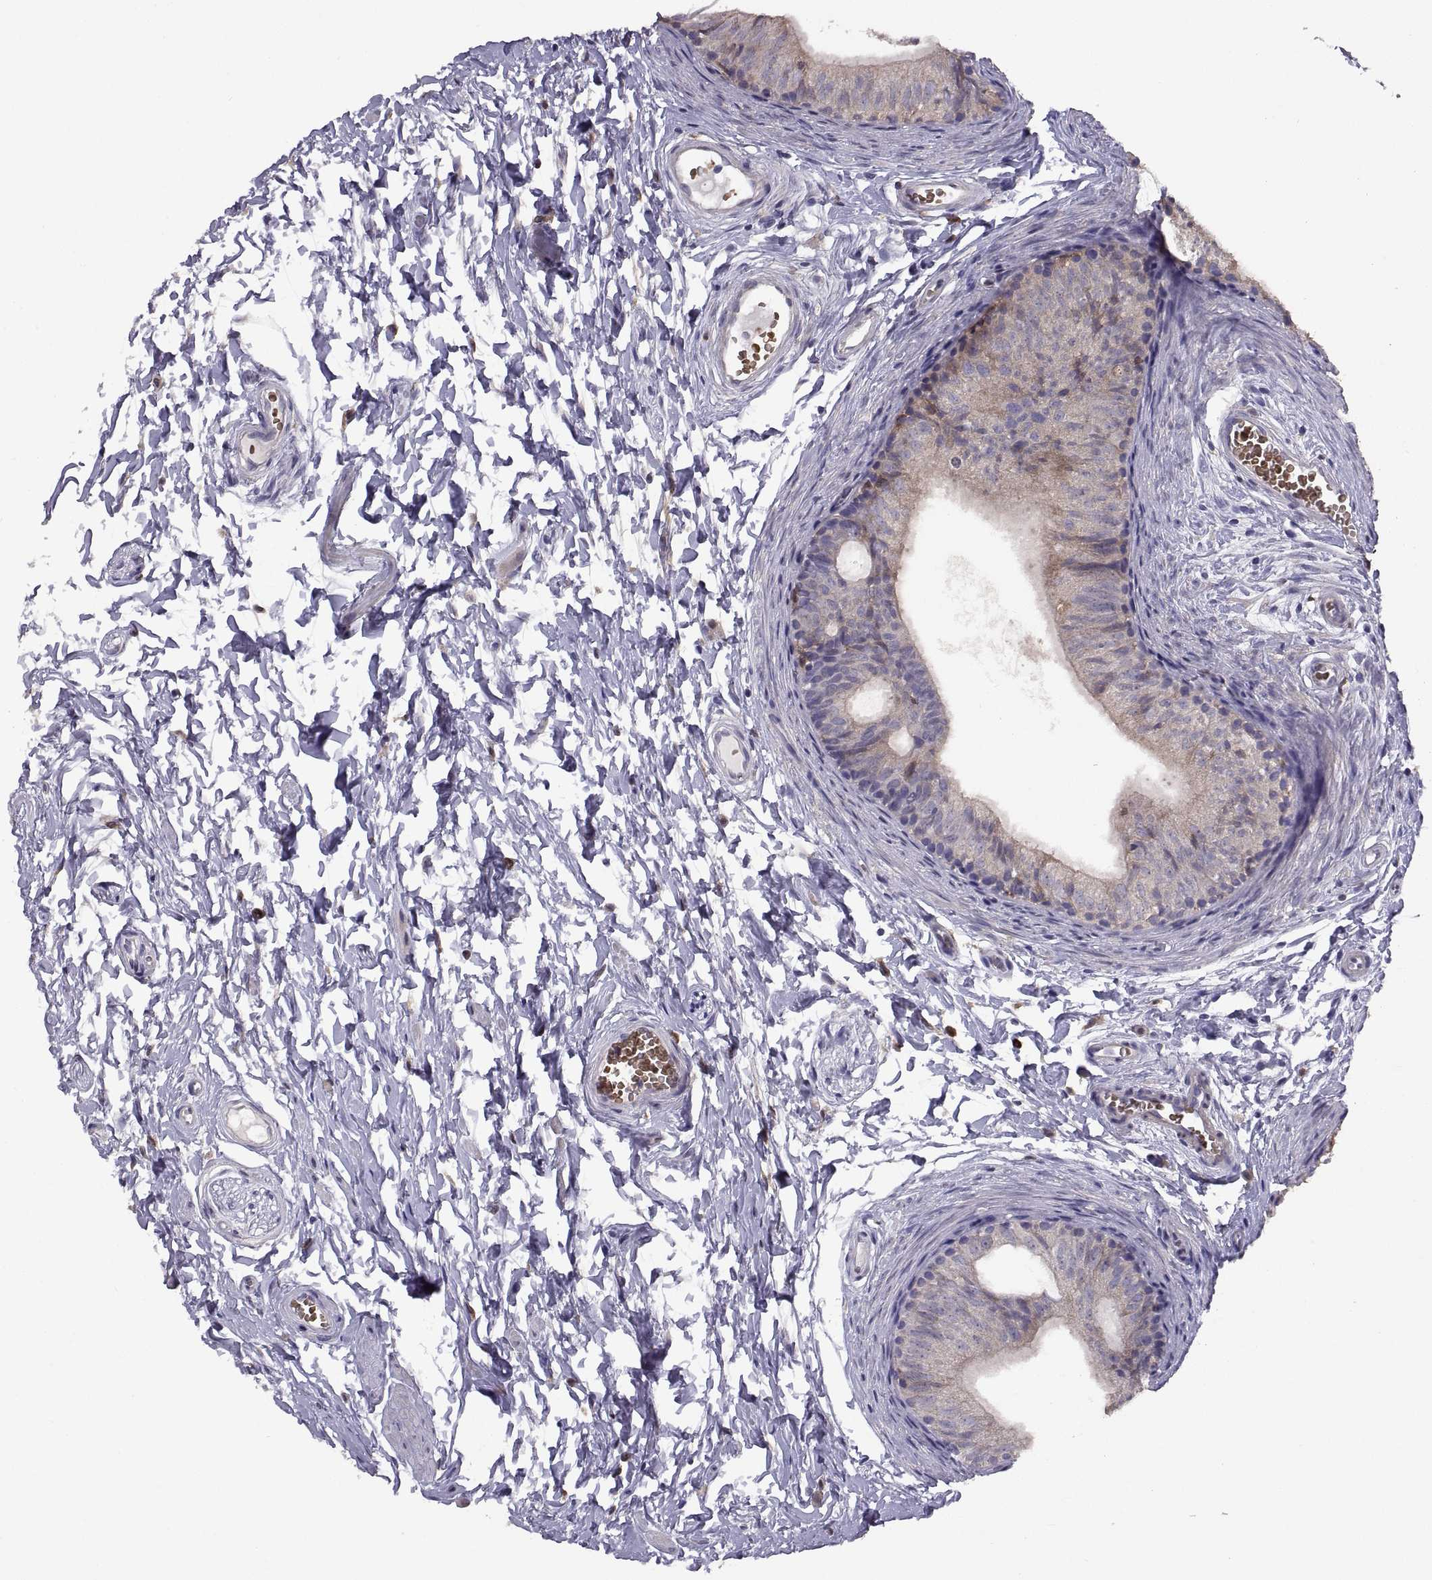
{"staining": {"intensity": "weak", "quantity": "25%-75%", "location": "cytoplasmic/membranous"}, "tissue": "epididymis", "cell_type": "Glandular cells", "image_type": "normal", "snomed": [{"axis": "morphology", "description": "Normal tissue, NOS"}, {"axis": "topography", "description": "Epididymis"}], "caption": "The immunohistochemical stain shows weak cytoplasmic/membranous positivity in glandular cells of benign epididymis. Immunohistochemistry (ihc) stains the protein of interest in brown and the nuclei are stained blue.", "gene": "DOK3", "patient": {"sex": "male", "age": 22}}